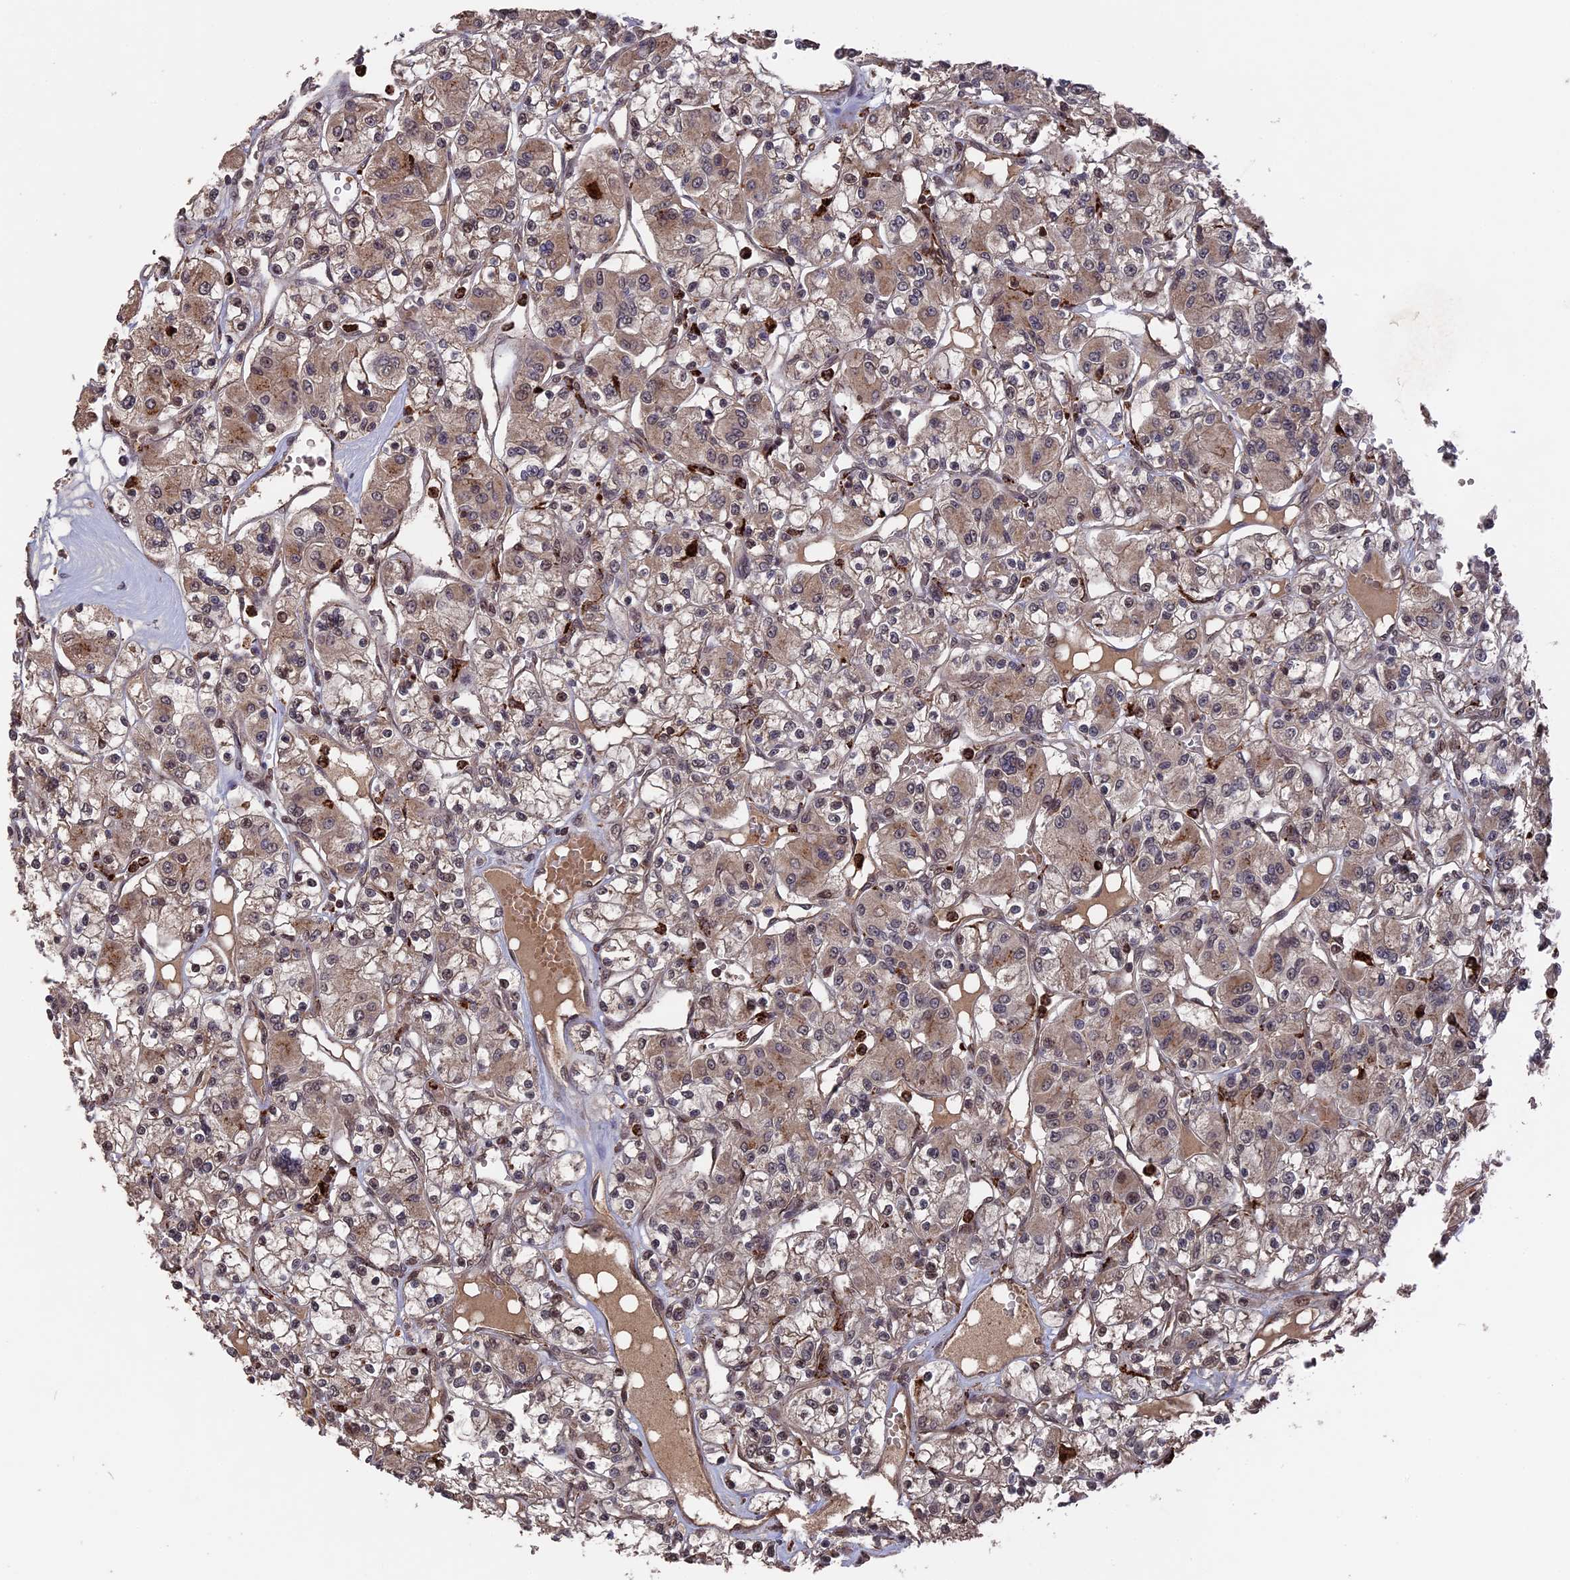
{"staining": {"intensity": "weak", "quantity": ">75%", "location": "cytoplasmic/membranous,nuclear"}, "tissue": "renal cancer", "cell_type": "Tumor cells", "image_type": "cancer", "snomed": [{"axis": "morphology", "description": "Adenocarcinoma, NOS"}, {"axis": "topography", "description": "Kidney"}], "caption": "DAB immunohistochemical staining of renal cancer displays weak cytoplasmic/membranous and nuclear protein positivity in about >75% of tumor cells.", "gene": "TELO2", "patient": {"sex": "female", "age": 59}}